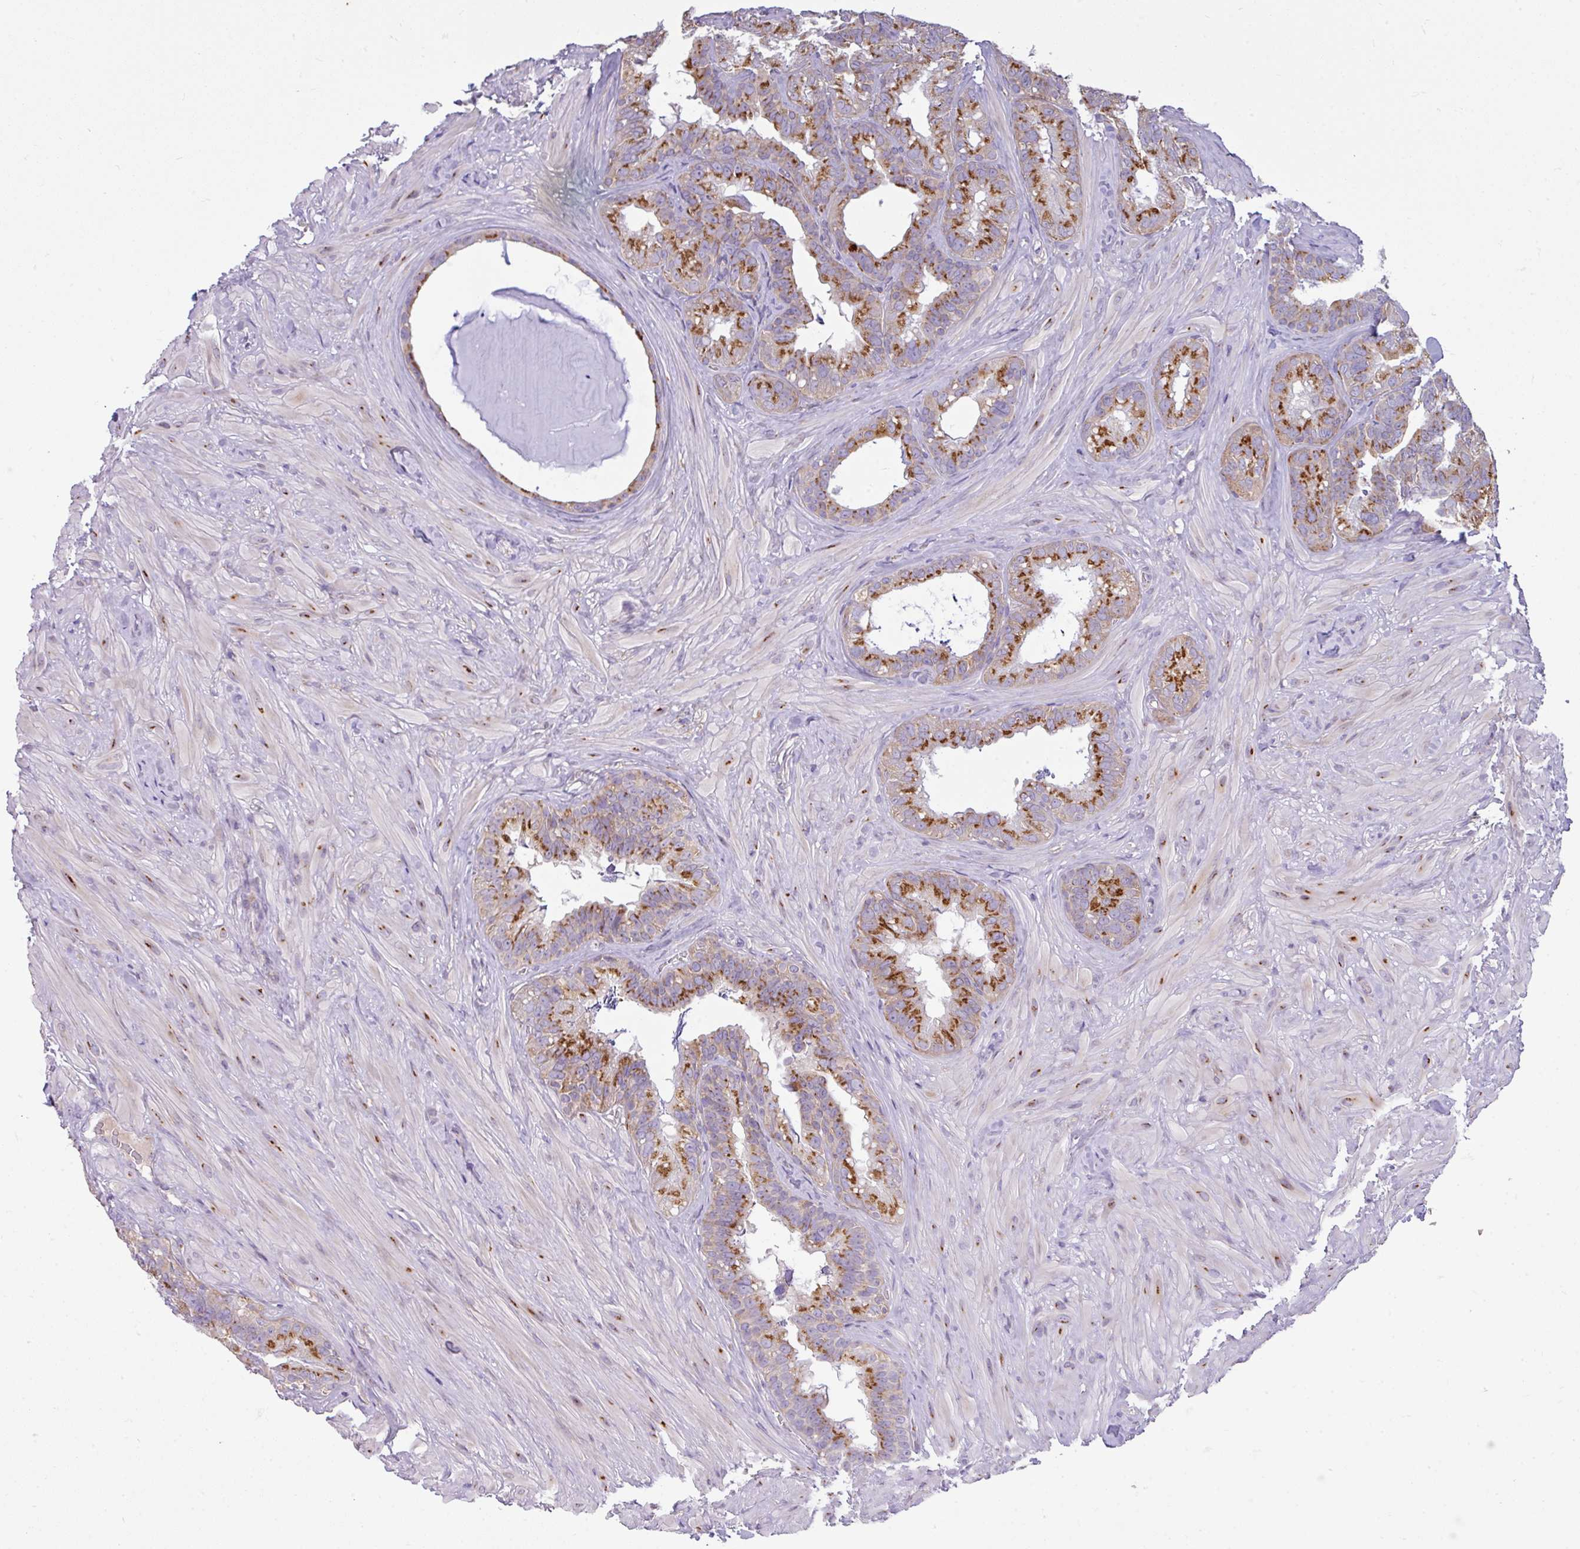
{"staining": {"intensity": "moderate", "quantity": "25%-75%", "location": "cytoplasmic/membranous"}, "tissue": "seminal vesicle", "cell_type": "Glandular cells", "image_type": "normal", "snomed": [{"axis": "morphology", "description": "Normal tissue, NOS"}, {"axis": "topography", "description": "Seminal veicle"}], "caption": "Immunohistochemical staining of benign human seminal vesicle reveals medium levels of moderate cytoplasmic/membranous staining in about 25%-75% of glandular cells.", "gene": "VTI1A", "patient": {"sex": "male", "age": 60}}